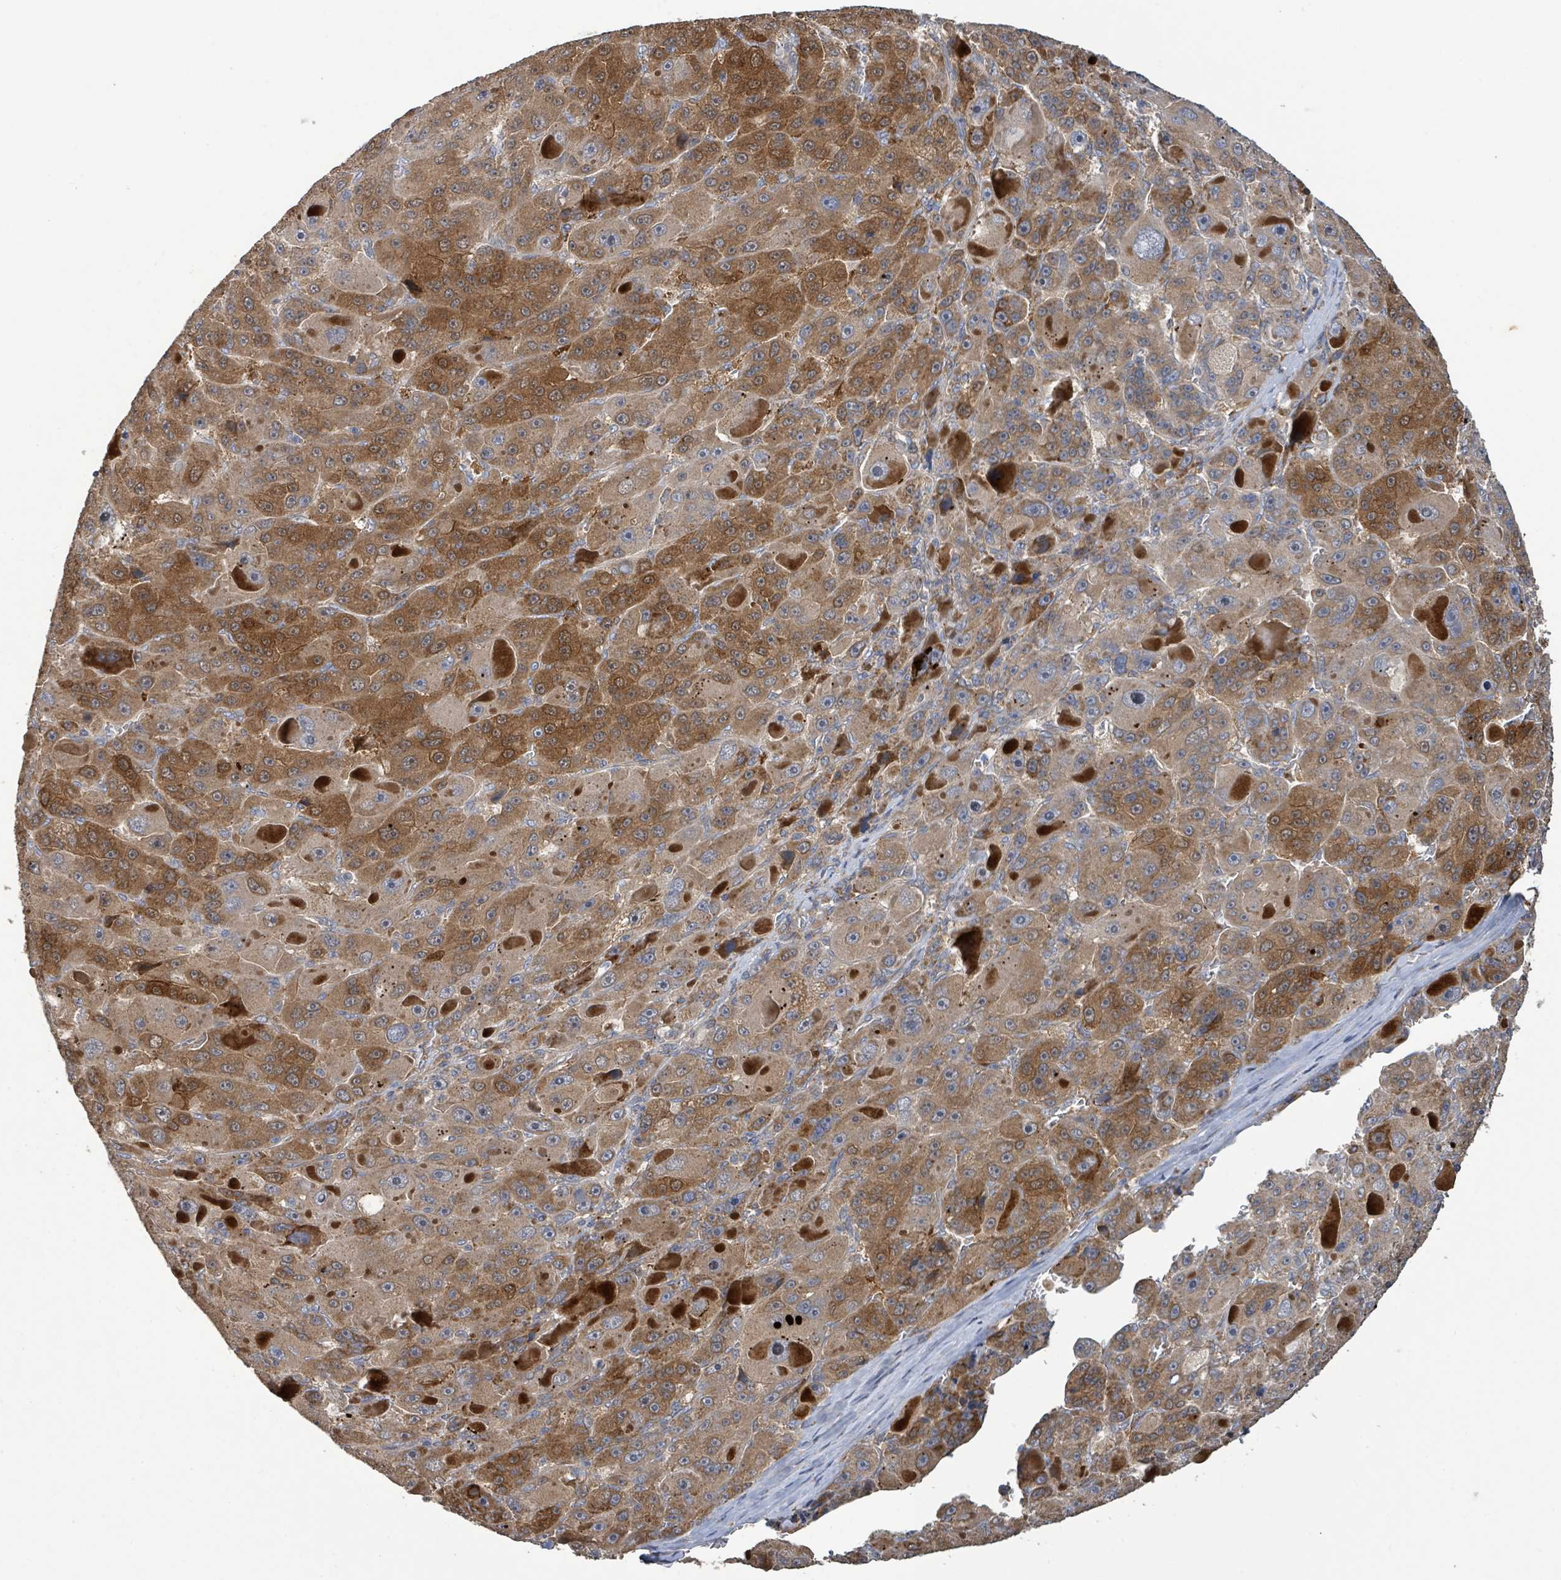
{"staining": {"intensity": "moderate", "quantity": ">75%", "location": "cytoplasmic/membranous"}, "tissue": "liver cancer", "cell_type": "Tumor cells", "image_type": "cancer", "snomed": [{"axis": "morphology", "description": "Carcinoma, Hepatocellular, NOS"}, {"axis": "topography", "description": "Liver"}], "caption": "A brown stain labels moderate cytoplasmic/membranous staining of a protein in liver cancer (hepatocellular carcinoma) tumor cells.", "gene": "STARD4", "patient": {"sex": "male", "age": 76}}